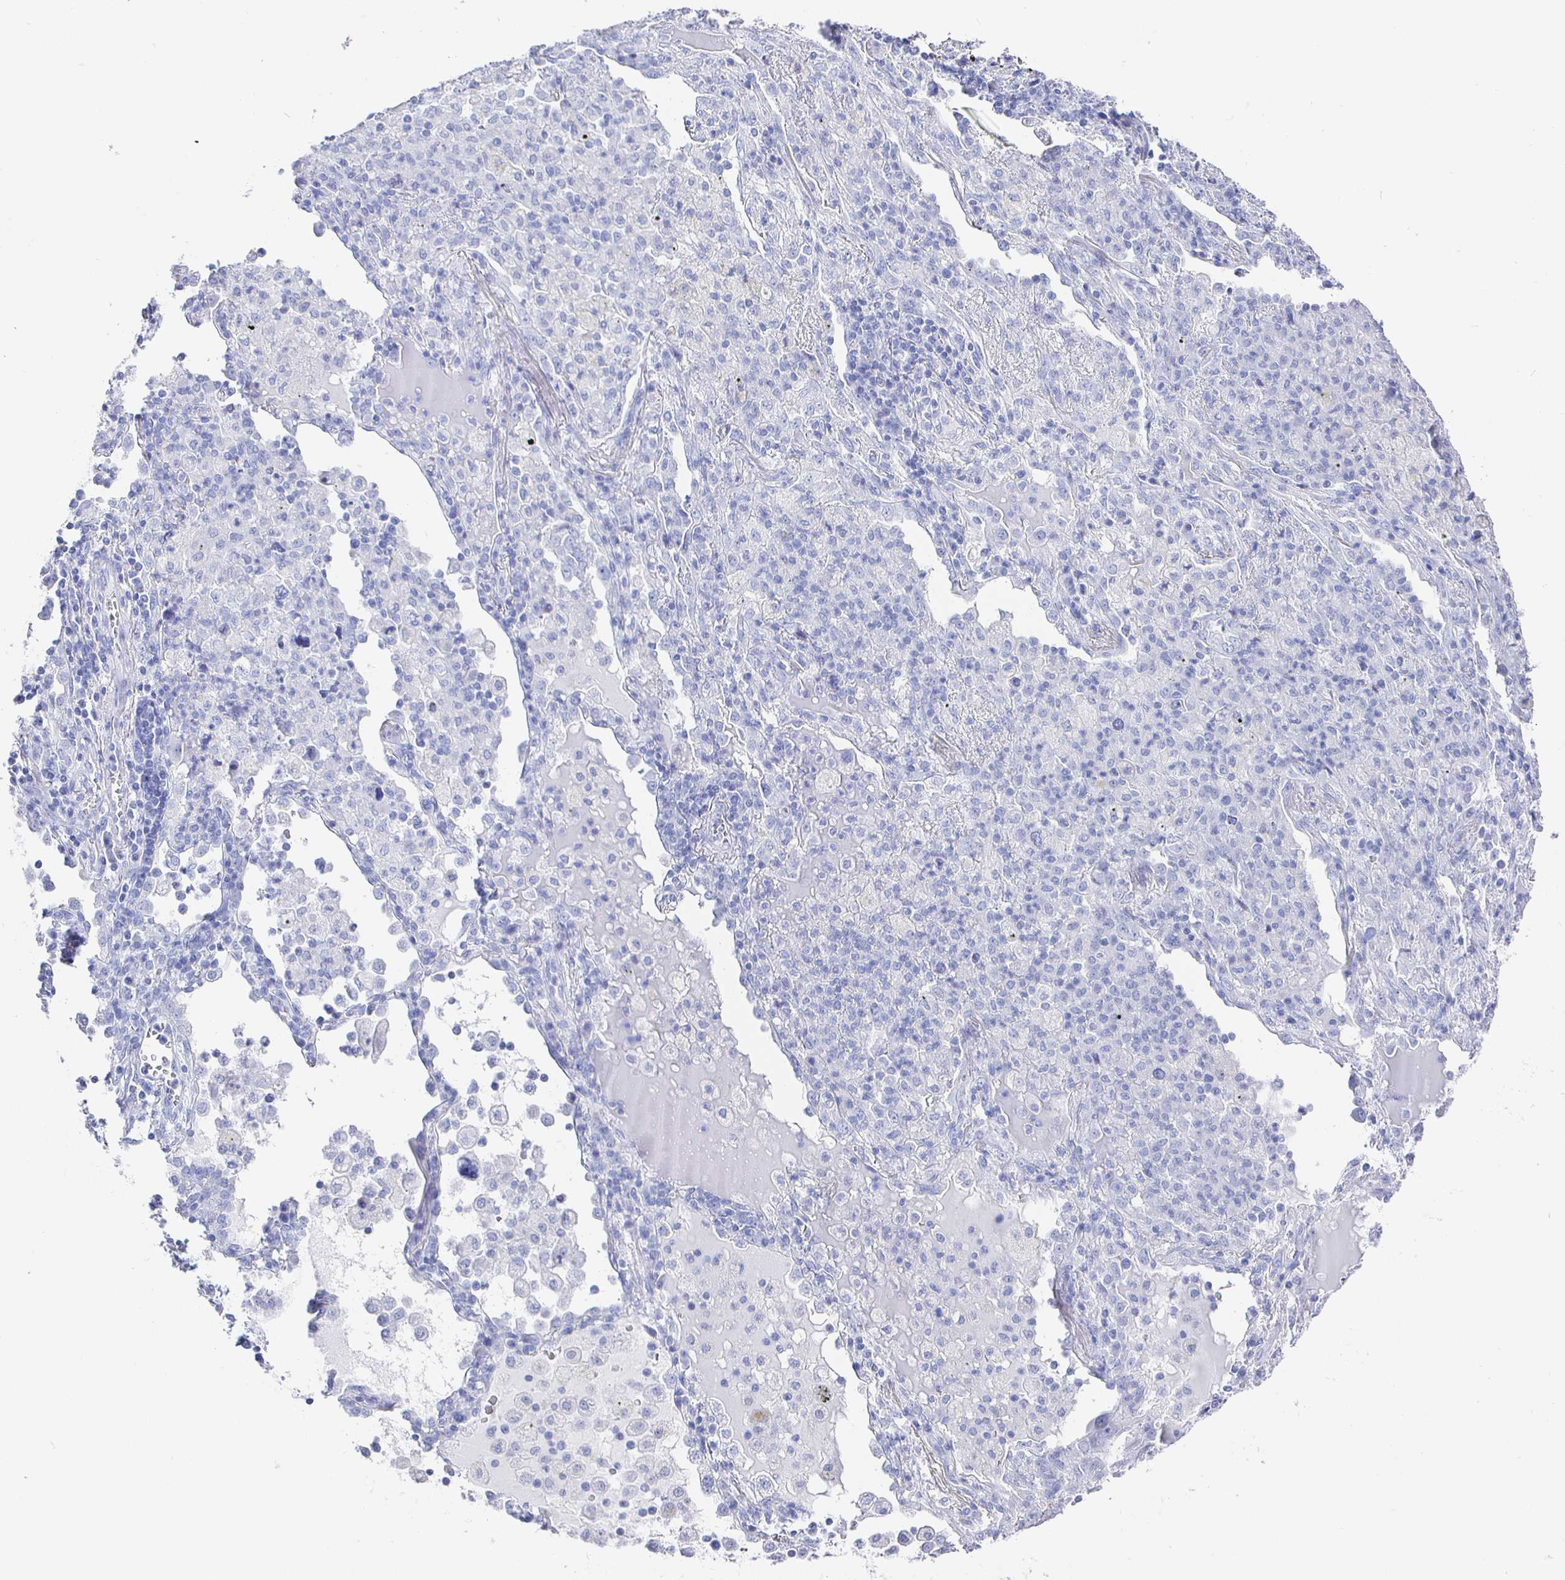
{"staining": {"intensity": "negative", "quantity": "none", "location": "none"}, "tissue": "lung cancer", "cell_type": "Tumor cells", "image_type": "cancer", "snomed": [{"axis": "morphology", "description": "Adenocarcinoma, NOS"}, {"axis": "topography", "description": "Lung"}], "caption": "Tumor cells are negative for protein expression in human lung cancer (adenocarcinoma).", "gene": "CLCA1", "patient": {"sex": "female", "age": 57}}